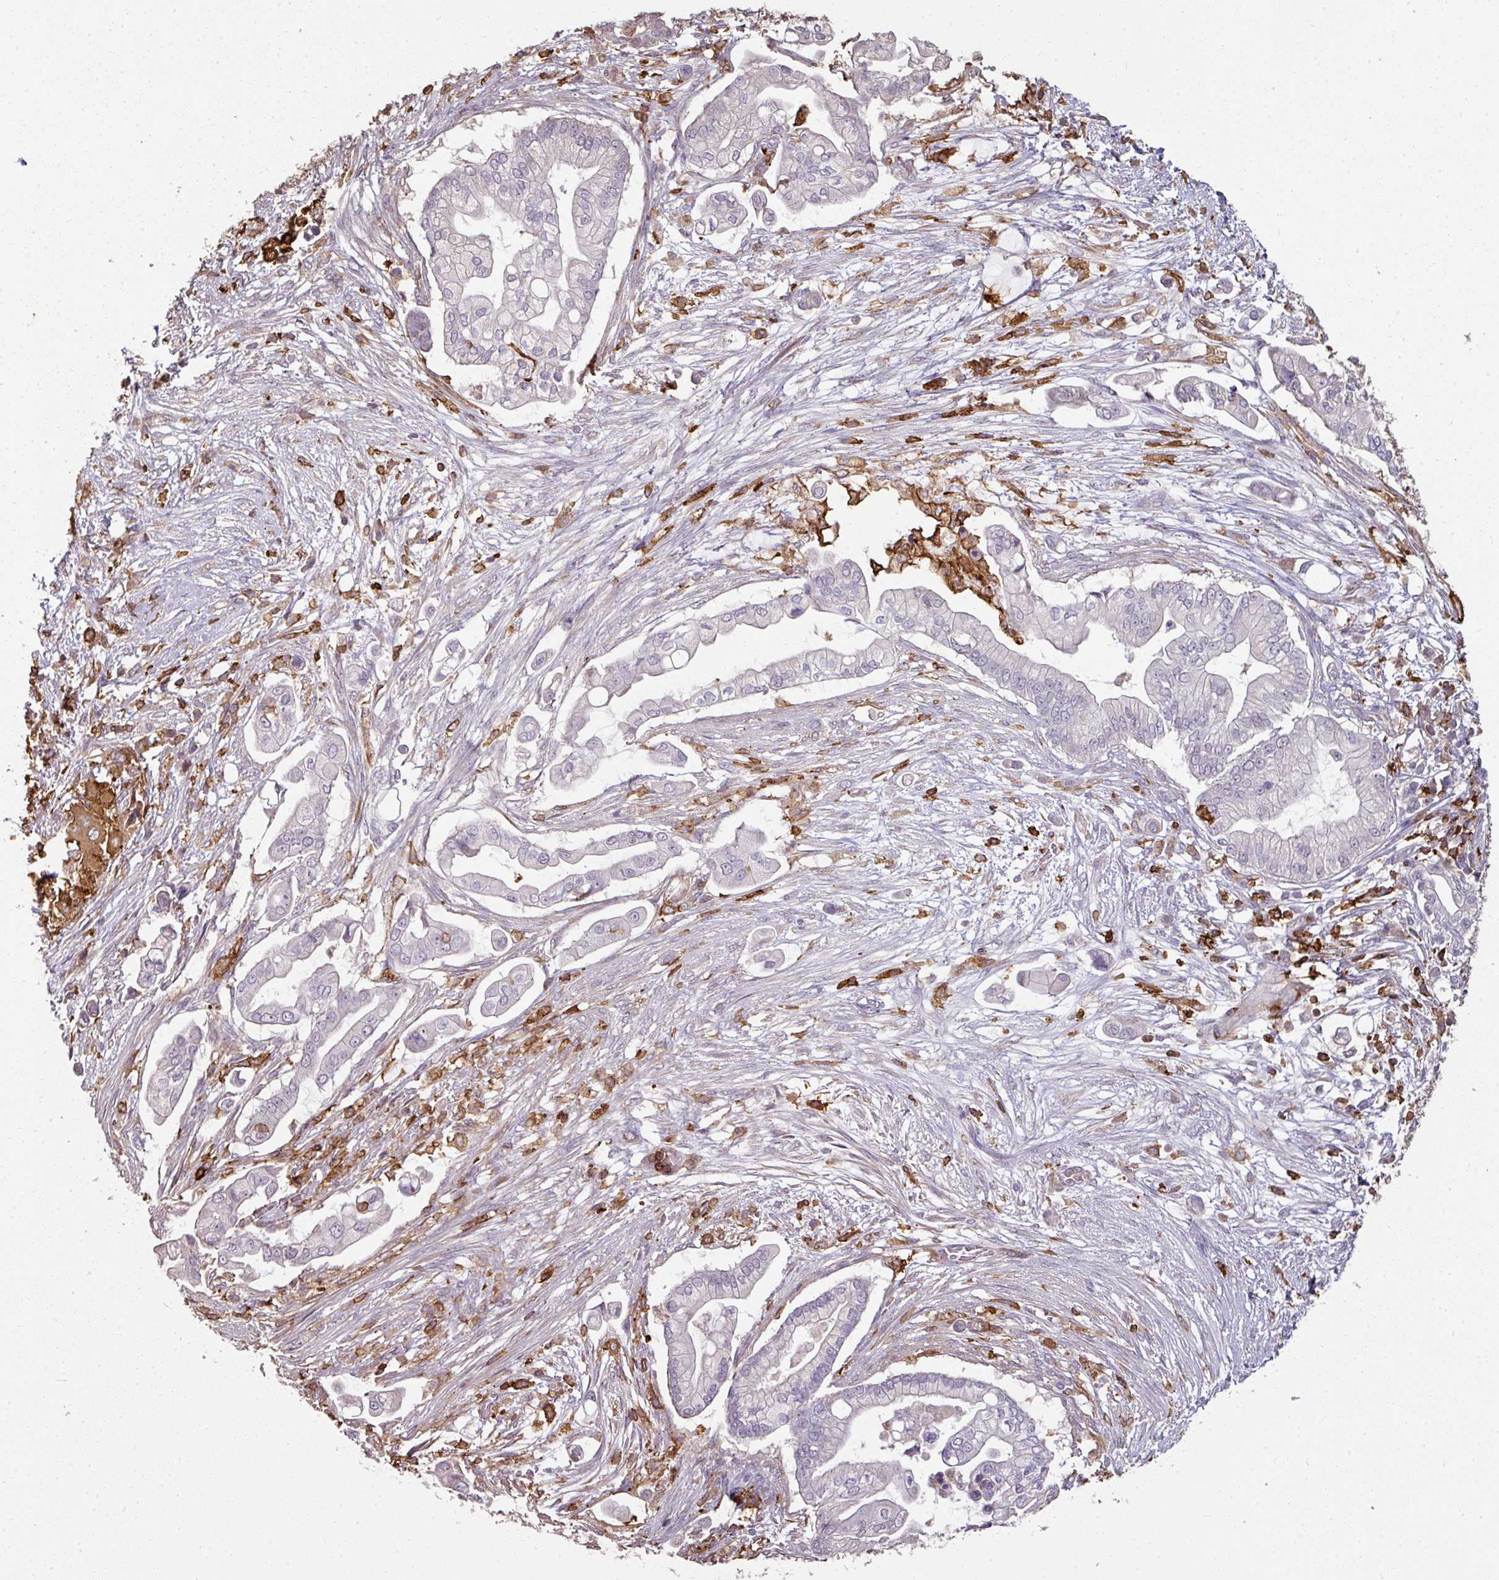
{"staining": {"intensity": "negative", "quantity": "none", "location": "none"}, "tissue": "pancreatic cancer", "cell_type": "Tumor cells", "image_type": "cancer", "snomed": [{"axis": "morphology", "description": "Adenocarcinoma, NOS"}, {"axis": "topography", "description": "Pancreas"}], "caption": "There is no significant expression in tumor cells of pancreatic cancer (adenocarcinoma).", "gene": "OLFML2B", "patient": {"sex": "female", "age": 69}}